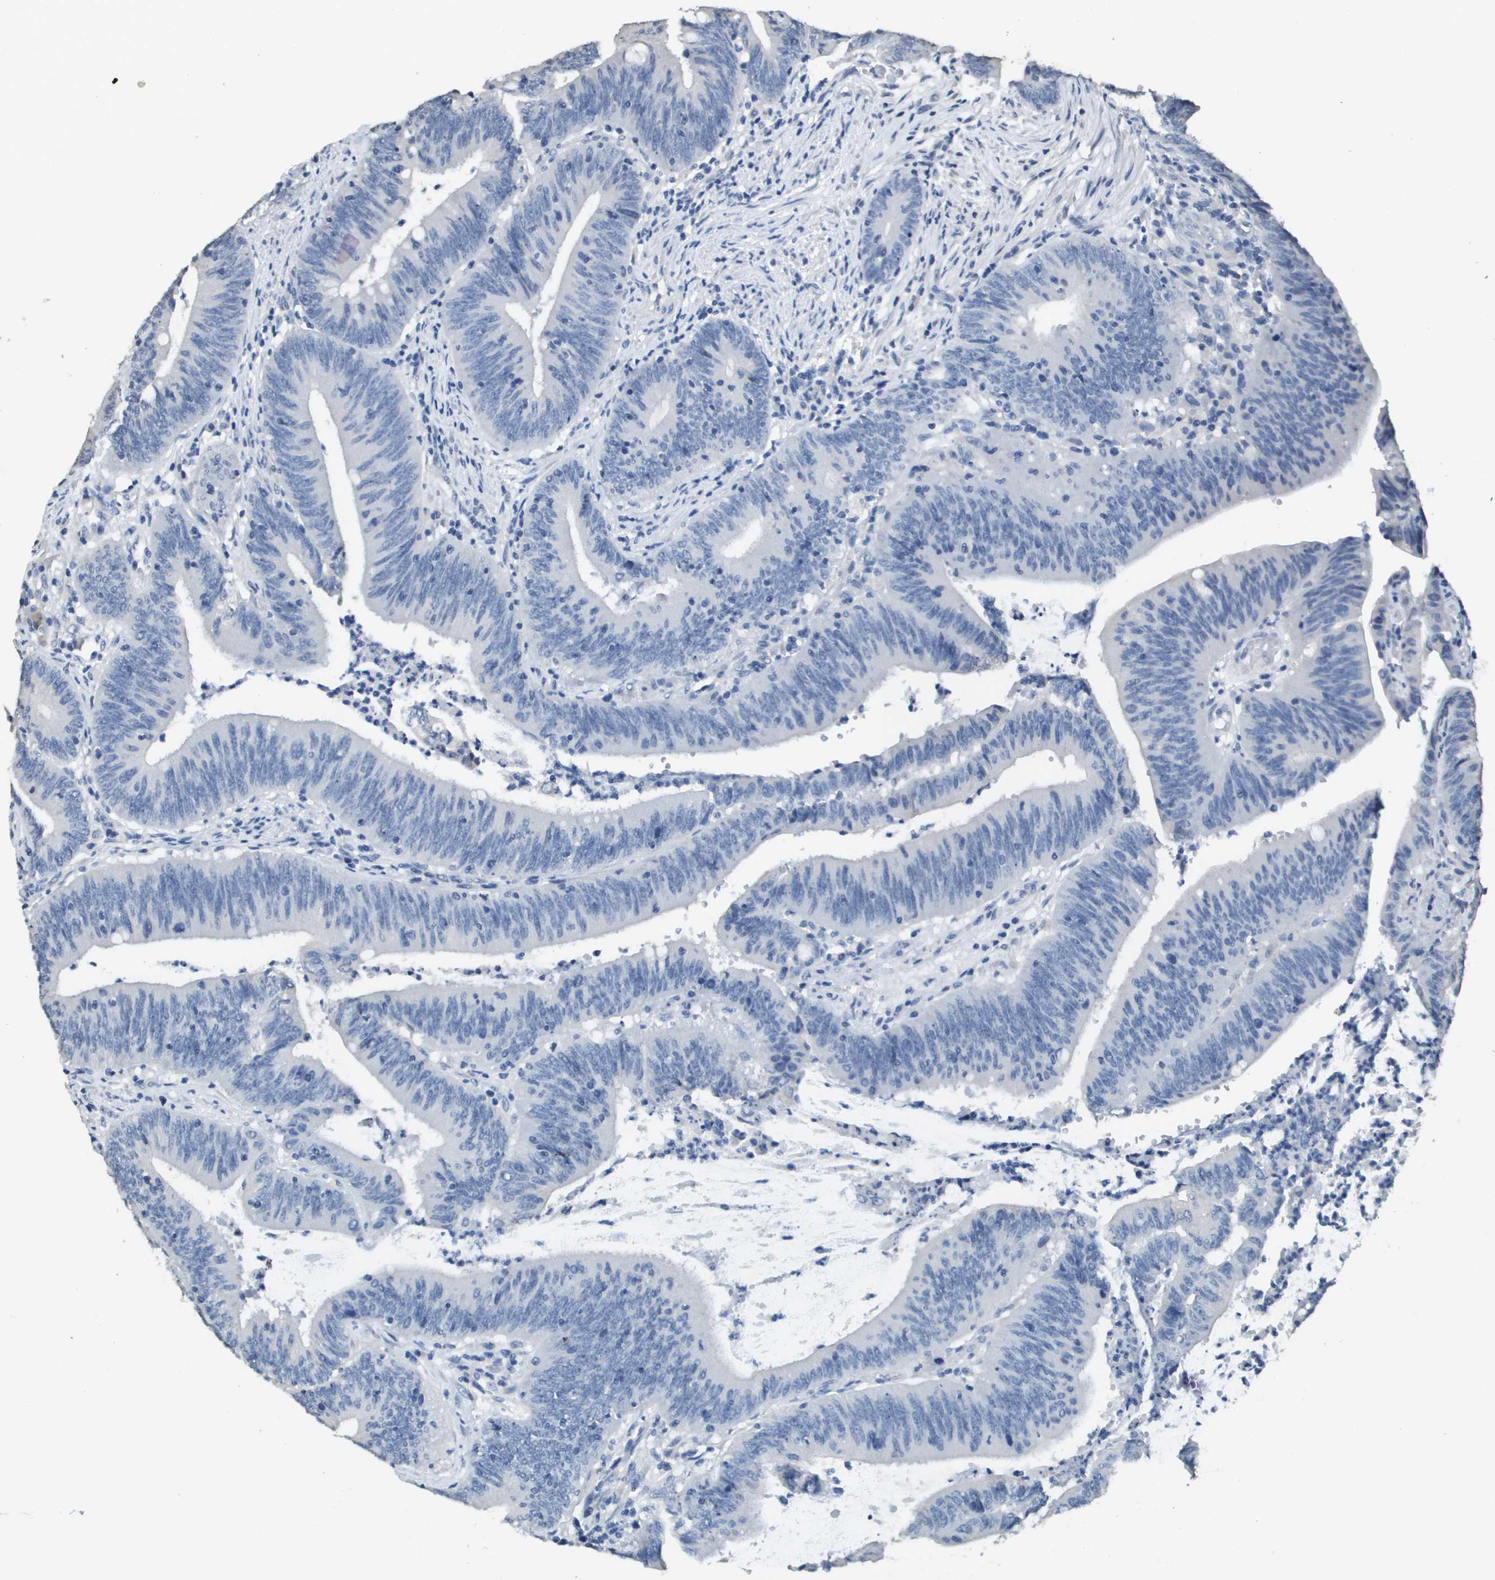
{"staining": {"intensity": "negative", "quantity": "none", "location": "none"}, "tissue": "colorectal cancer", "cell_type": "Tumor cells", "image_type": "cancer", "snomed": [{"axis": "morphology", "description": "Normal tissue, NOS"}, {"axis": "morphology", "description": "Adenocarcinoma, NOS"}, {"axis": "topography", "description": "Rectum"}], "caption": "High magnification brightfield microscopy of adenocarcinoma (colorectal) stained with DAB (brown) and counterstained with hematoxylin (blue): tumor cells show no significant expression. Nuclei are stained in blue.", "gene": "MT3", "patient": {"sex": "female", "age": 66}}